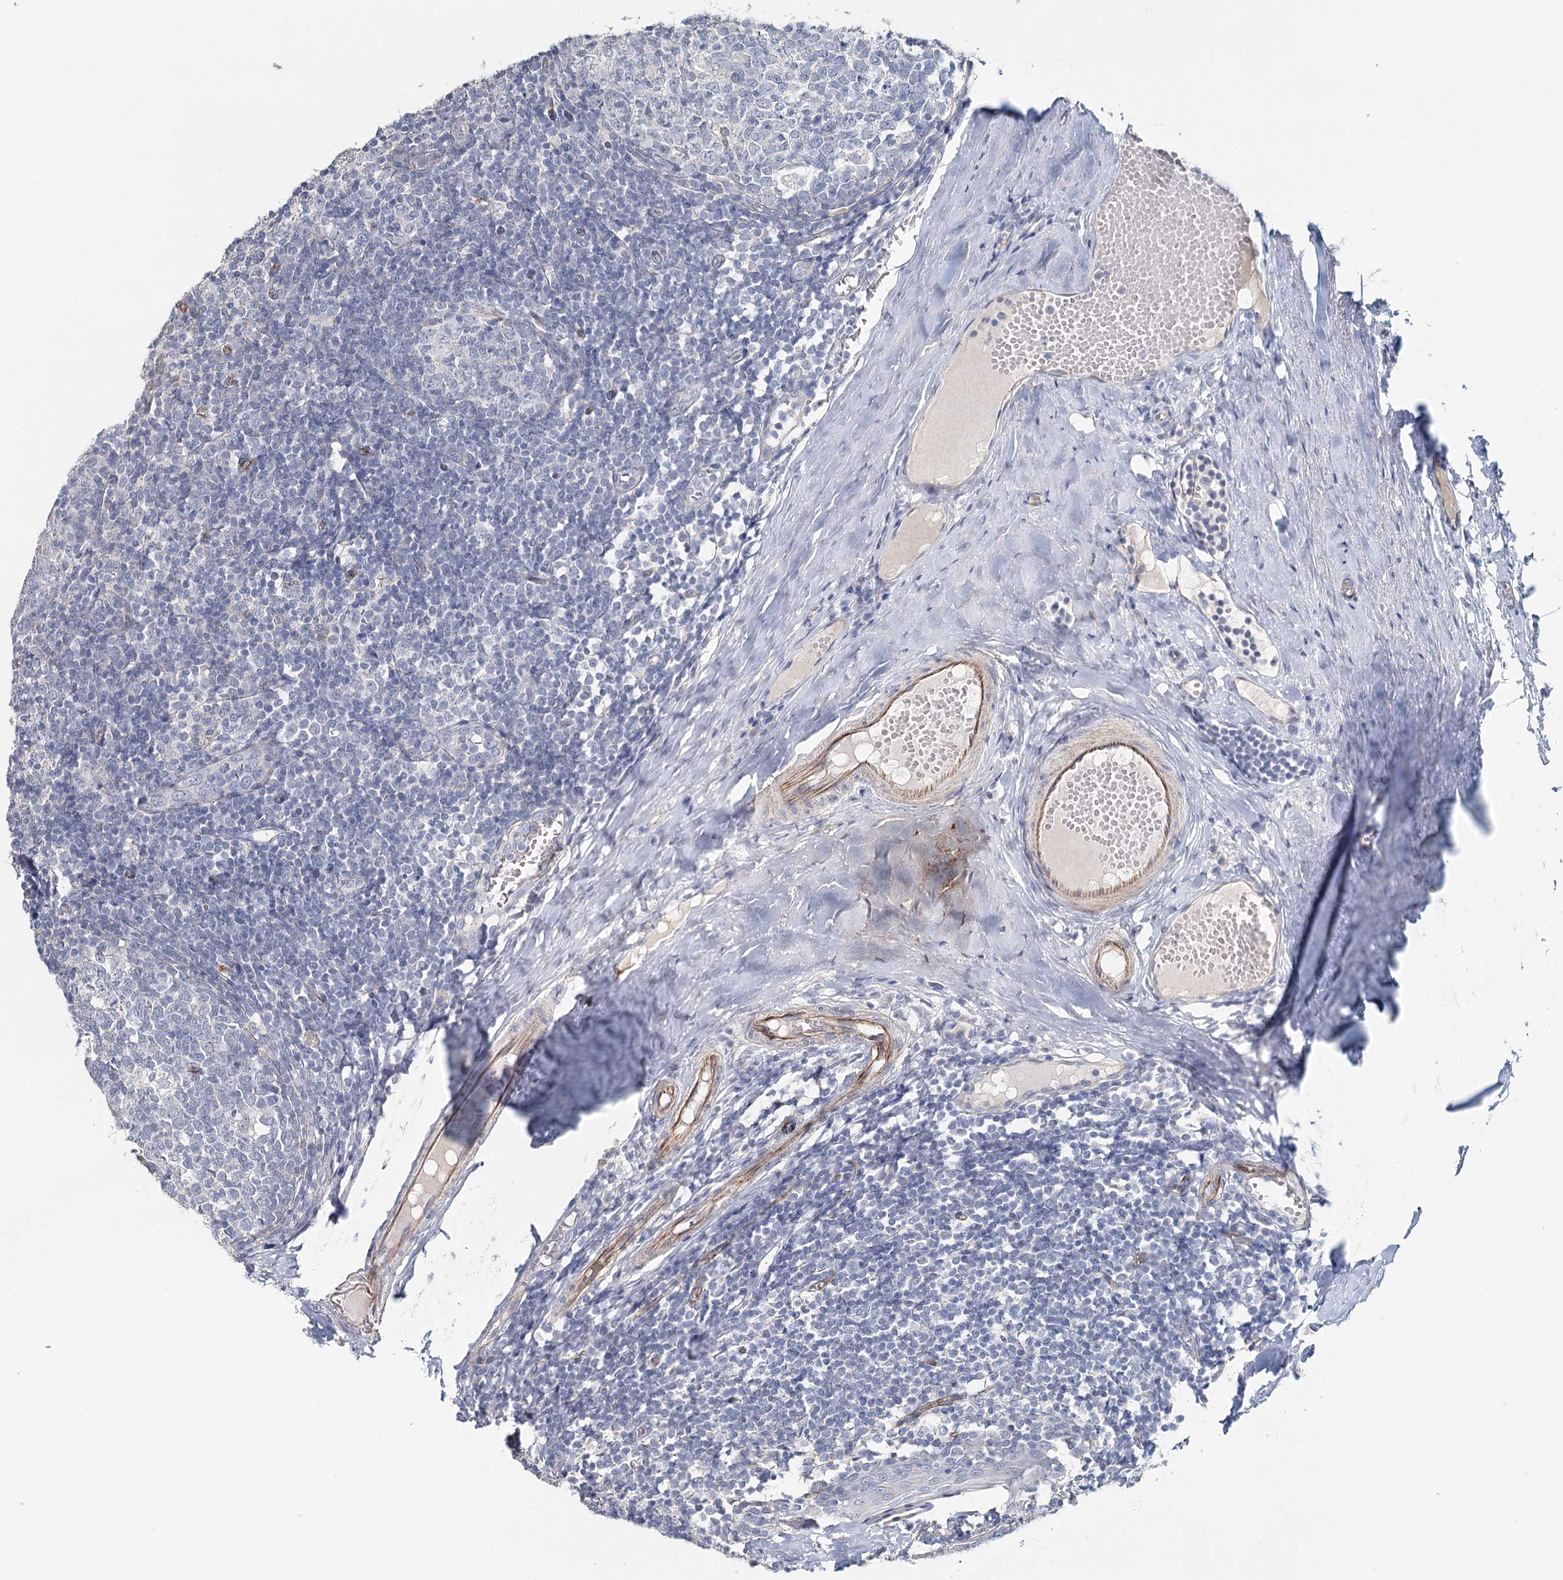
{"staining": {"intensity": "negative", "quantity": "none", "location": "none"}, "tissue": "tonsil", "cell_type": "Germinal center cells", "image_type": "normal", "snomed": [{"axis": "morphology", "description": "Normal tissue, NOS"}, {"axis": "topography", "description": "Tonsil"}], "caption": "IHC micrograph of unremarkable tonsil: human tonsil stained with DAB displays no significant protein staining in germinal center cells.", "gene": "SYNPO", "patient": {"sex": "female", "age": 19}}